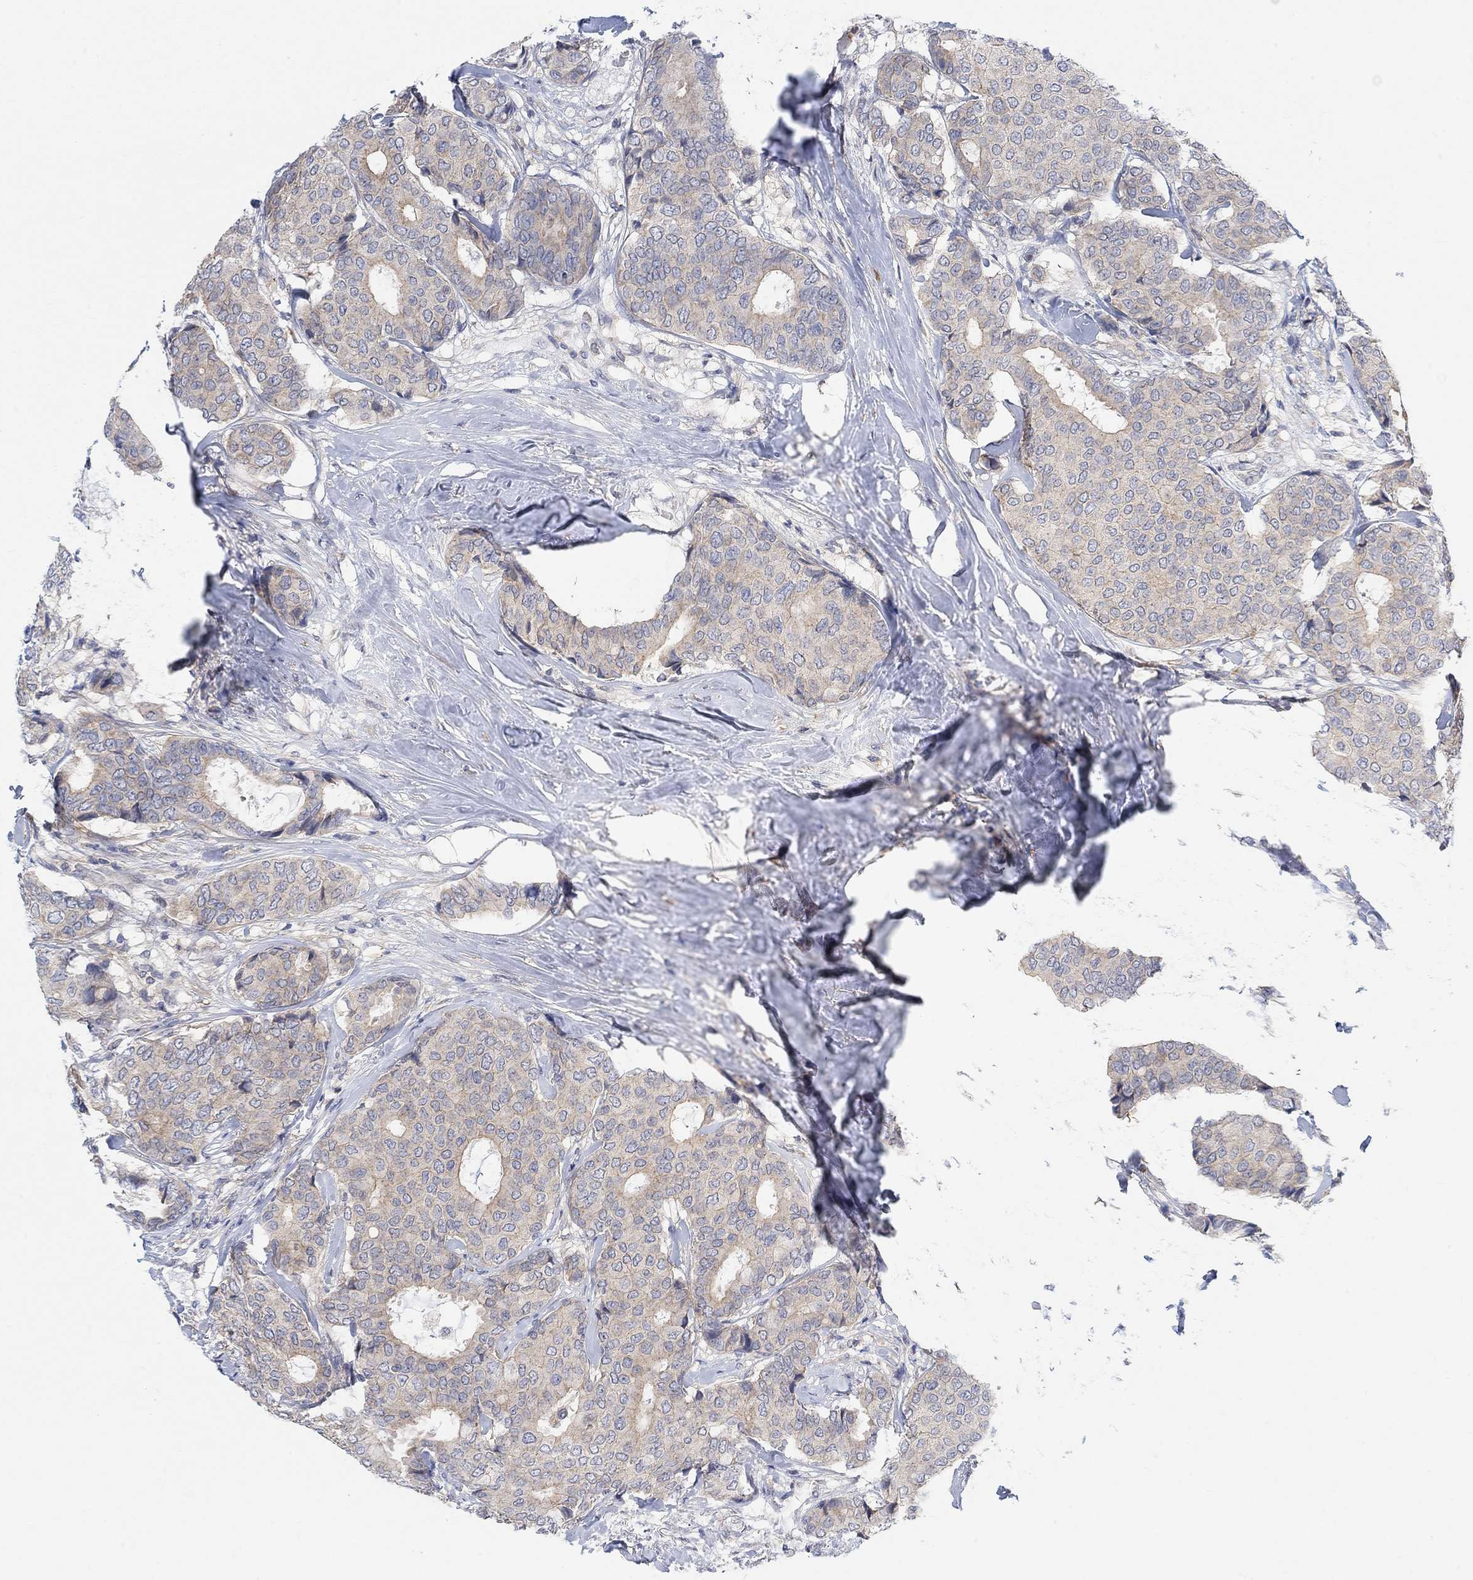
{"staining": {"intensity": "negative", "quantity": "none", "location": "none"}, "tissue": "breast cancer", "cell_type": "Tumor cells", "image_type": "cancer", "snomed": [{"axis": "morphology", "description": "Duct carcinoma"}, {"axis": "topography", "description": "Breast"}], "caption": "Tumor cells show no significant staining in breast cancer (intraductal carcinoma). Brightfield microscopy of IHC stained with DAB (3,3'-diaminobenzidine) (brown) and hematoxylin (blue), captured at high magnification.", "gene": "PMFBP1", "patient": {"sex": "female", "age": 75}}